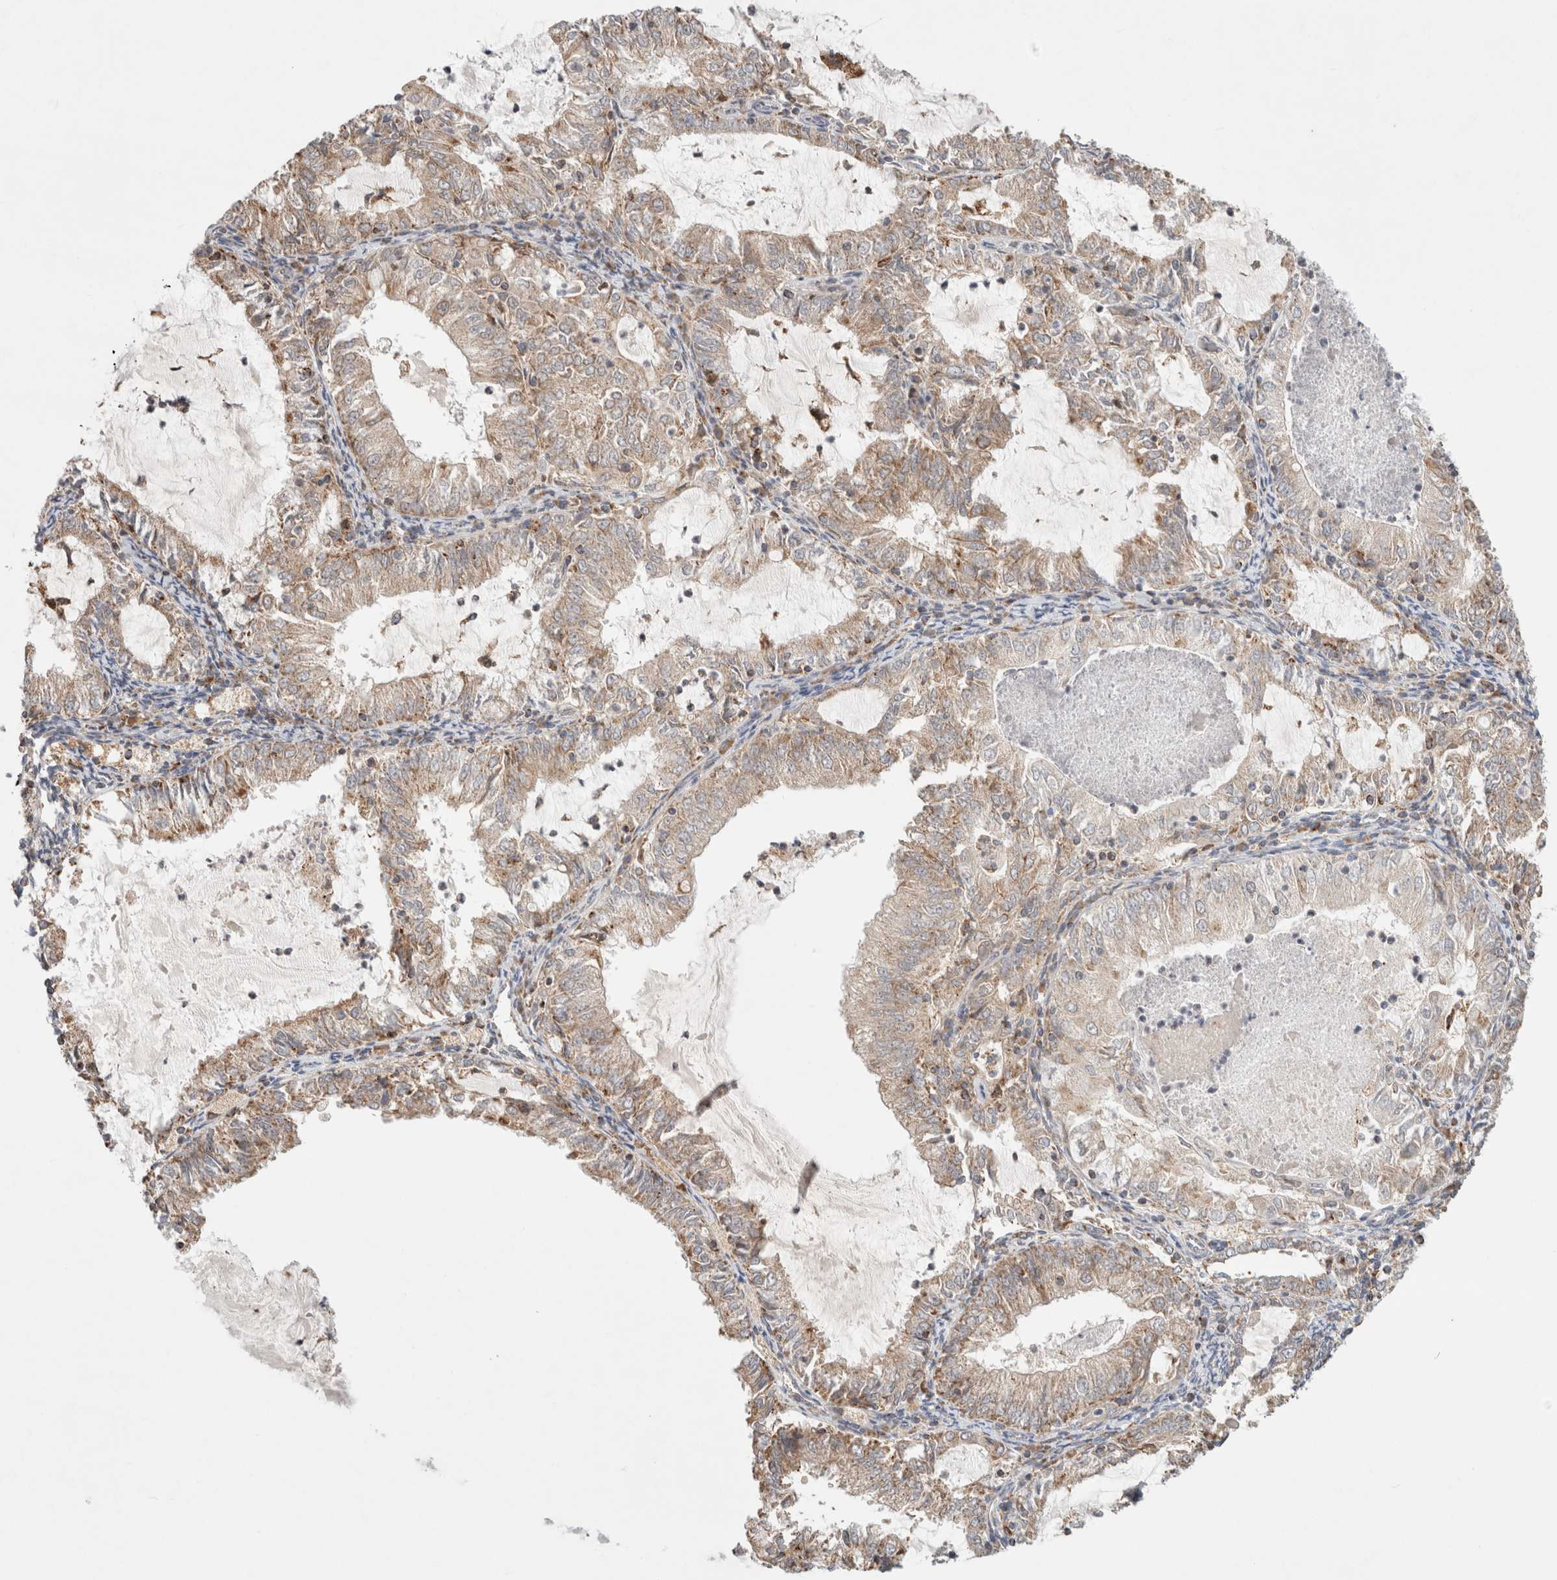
{"staining": {"intensity": "weak", "quantity": ">75%", "location": "cytoplasmic/membranous"}, "tissue": "endometrial cancer", "cell_type": "Tumor cells", "image_type": "cancer", "snomed": [{"axis": "morphology", "description": "Adenocarcinoma, NOS"}, {"axis": "topography", "description": "Endometrium"}], "caption": "Tumor cells display low levels of weak cytoplasmic/membranous staining in about >75% of cells in human endometrial adenocarcinoma.", "gene": "HROB", "patient": {"sex": "female", "age": 57}}